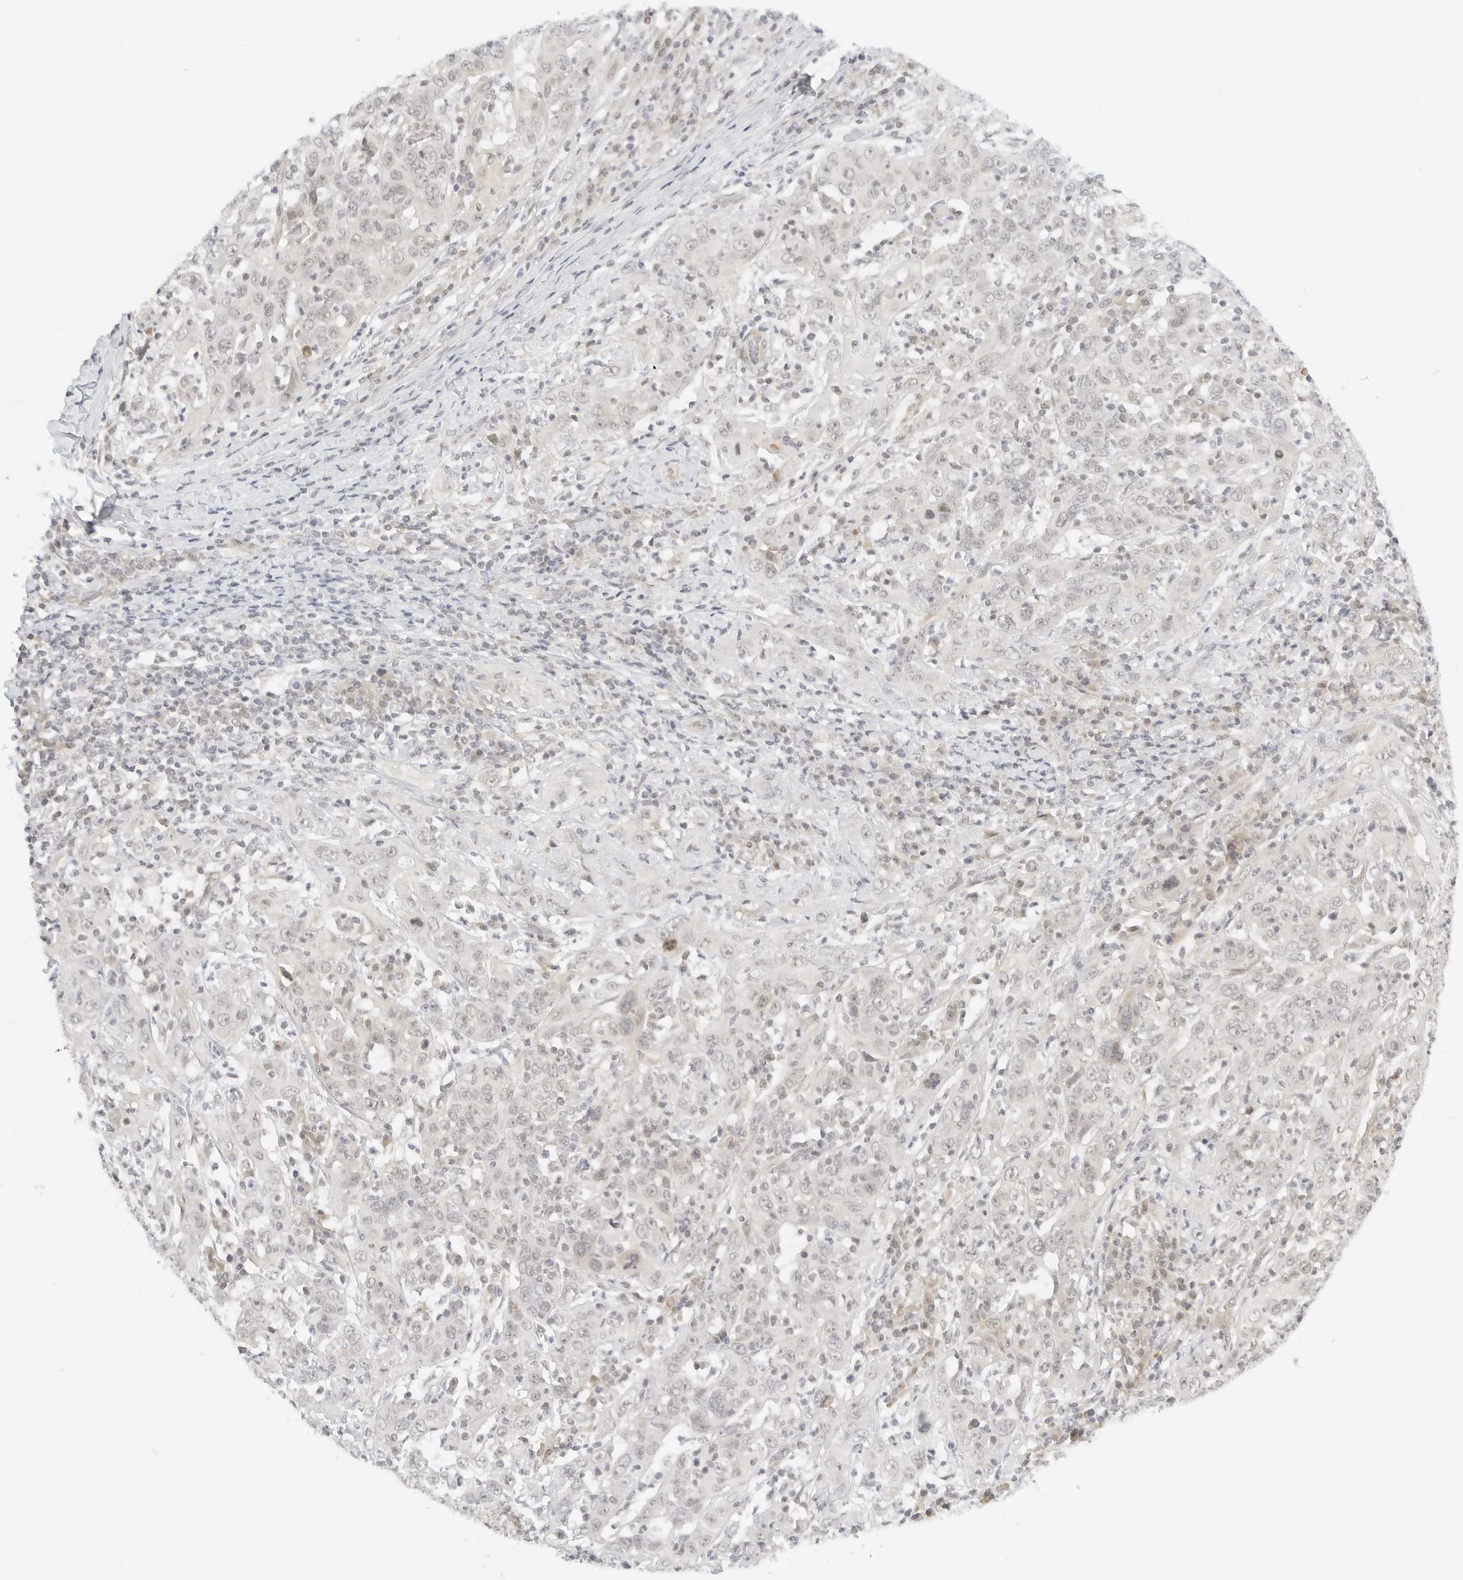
{"staining": {"intensity": "negative", "quantity": "none", "location": "none"}, "tissue": "cervical cancer", "cell_type": "Tumor cells", "image_type": "cancer", "snomed": [{"axis": "morphology", "description": "Squamous cell carcinoma, NOS"}, {"axis": "topography", "description": "Cervix"}], "caption": "Protein analysis of squamous cell carcinoma (cervical) exhibits no significant expression in tumor cells.", "gene": "NEO1", "patient": {"sex": "female", "age": 46}}